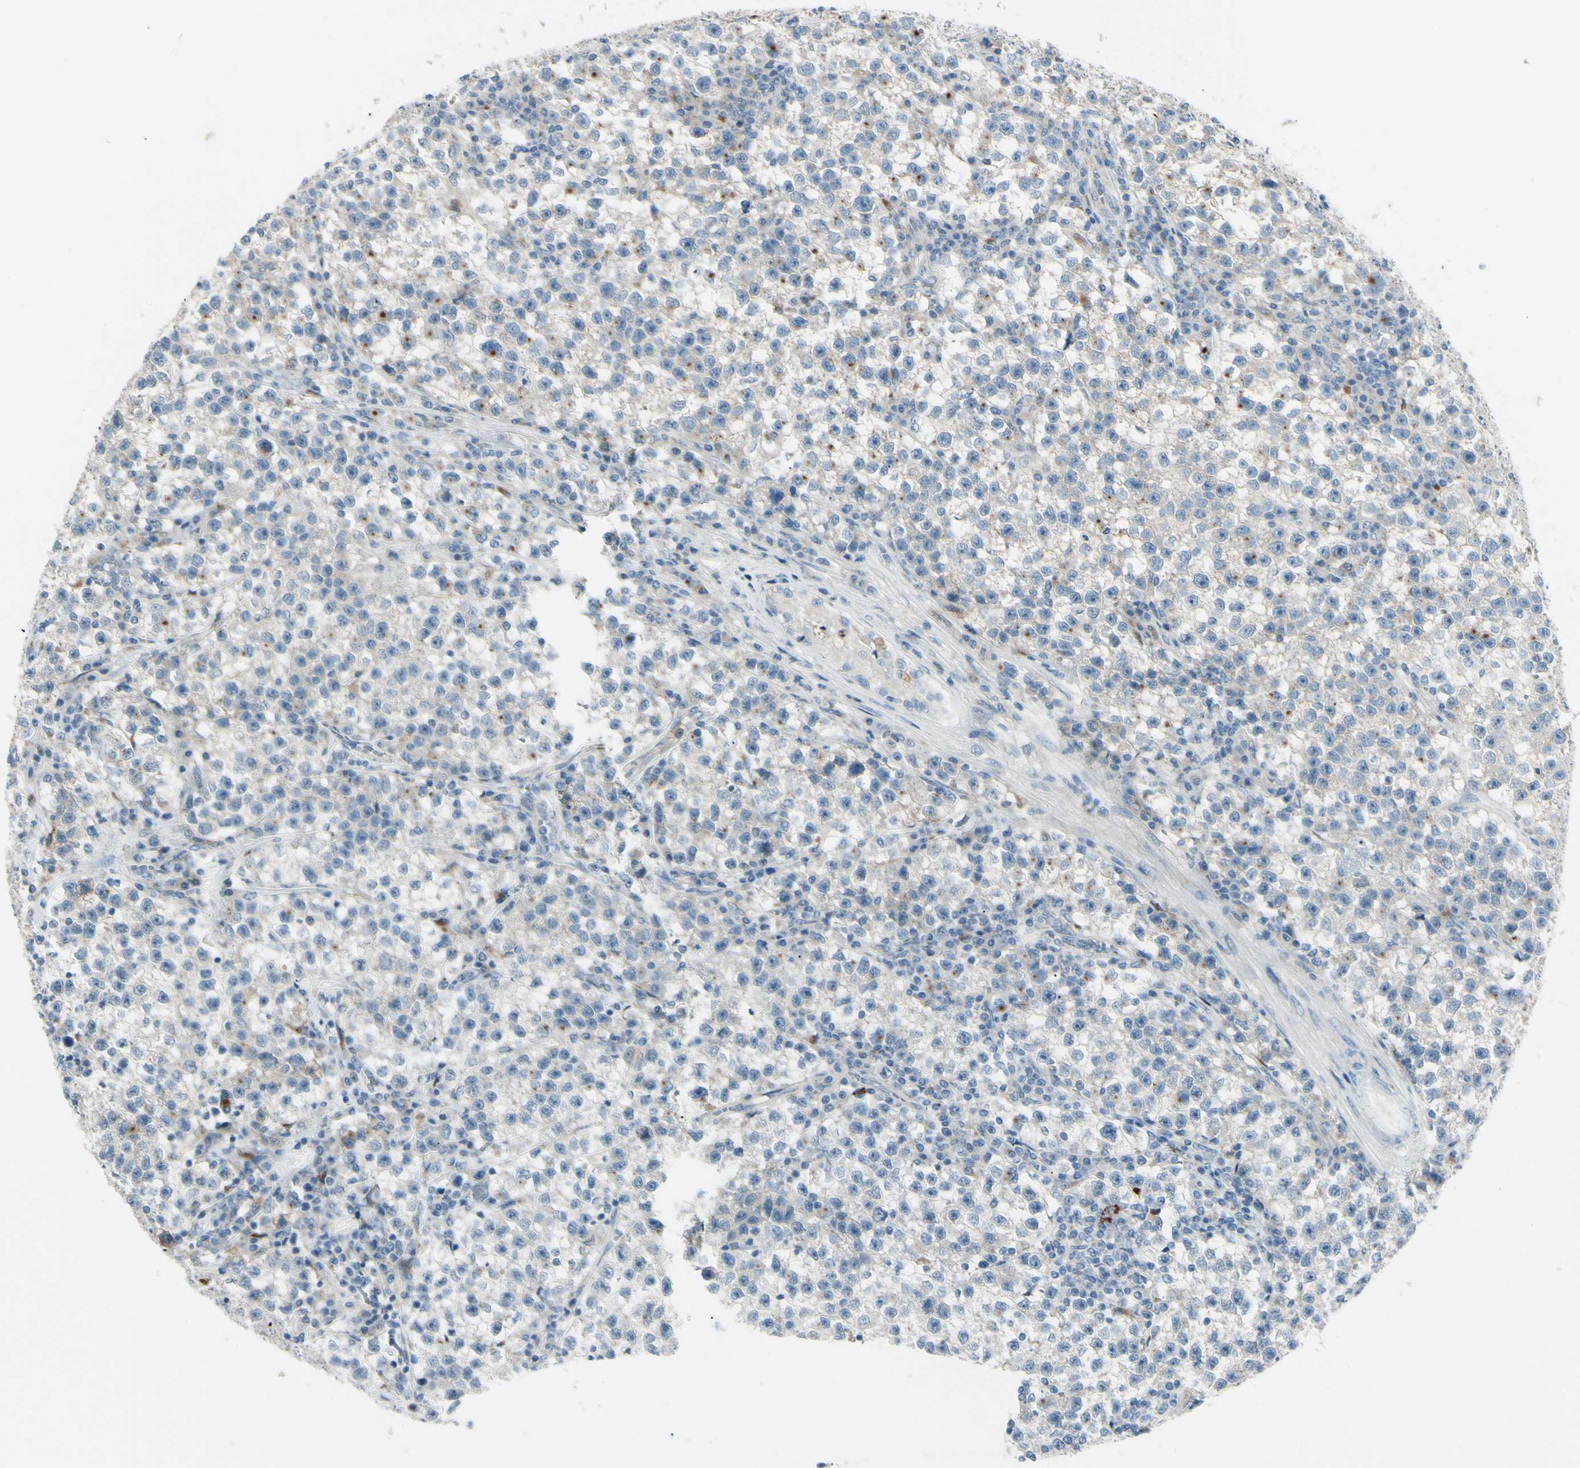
{"staining": {"intensity": "moderate", "quantity": "25%-75%", "location": "cytoplasmic/membranous"}, "tissue": "testis cancer", "cell_type": "Tumor cells", "image_type": "cancer", "snomed": [{"axis": "morphology", "description": "Seminoma, NOS"}, {"axis": "topography", "description": "Testis"}], "caption": "Tumor cells exhibit medium levels of moderate cytoplasmic/membranous expression in approximately 25%-75% of cells in testis seminoma.", "gene": "LMTK2", "patient": {"sex": "male", "age": 22}}